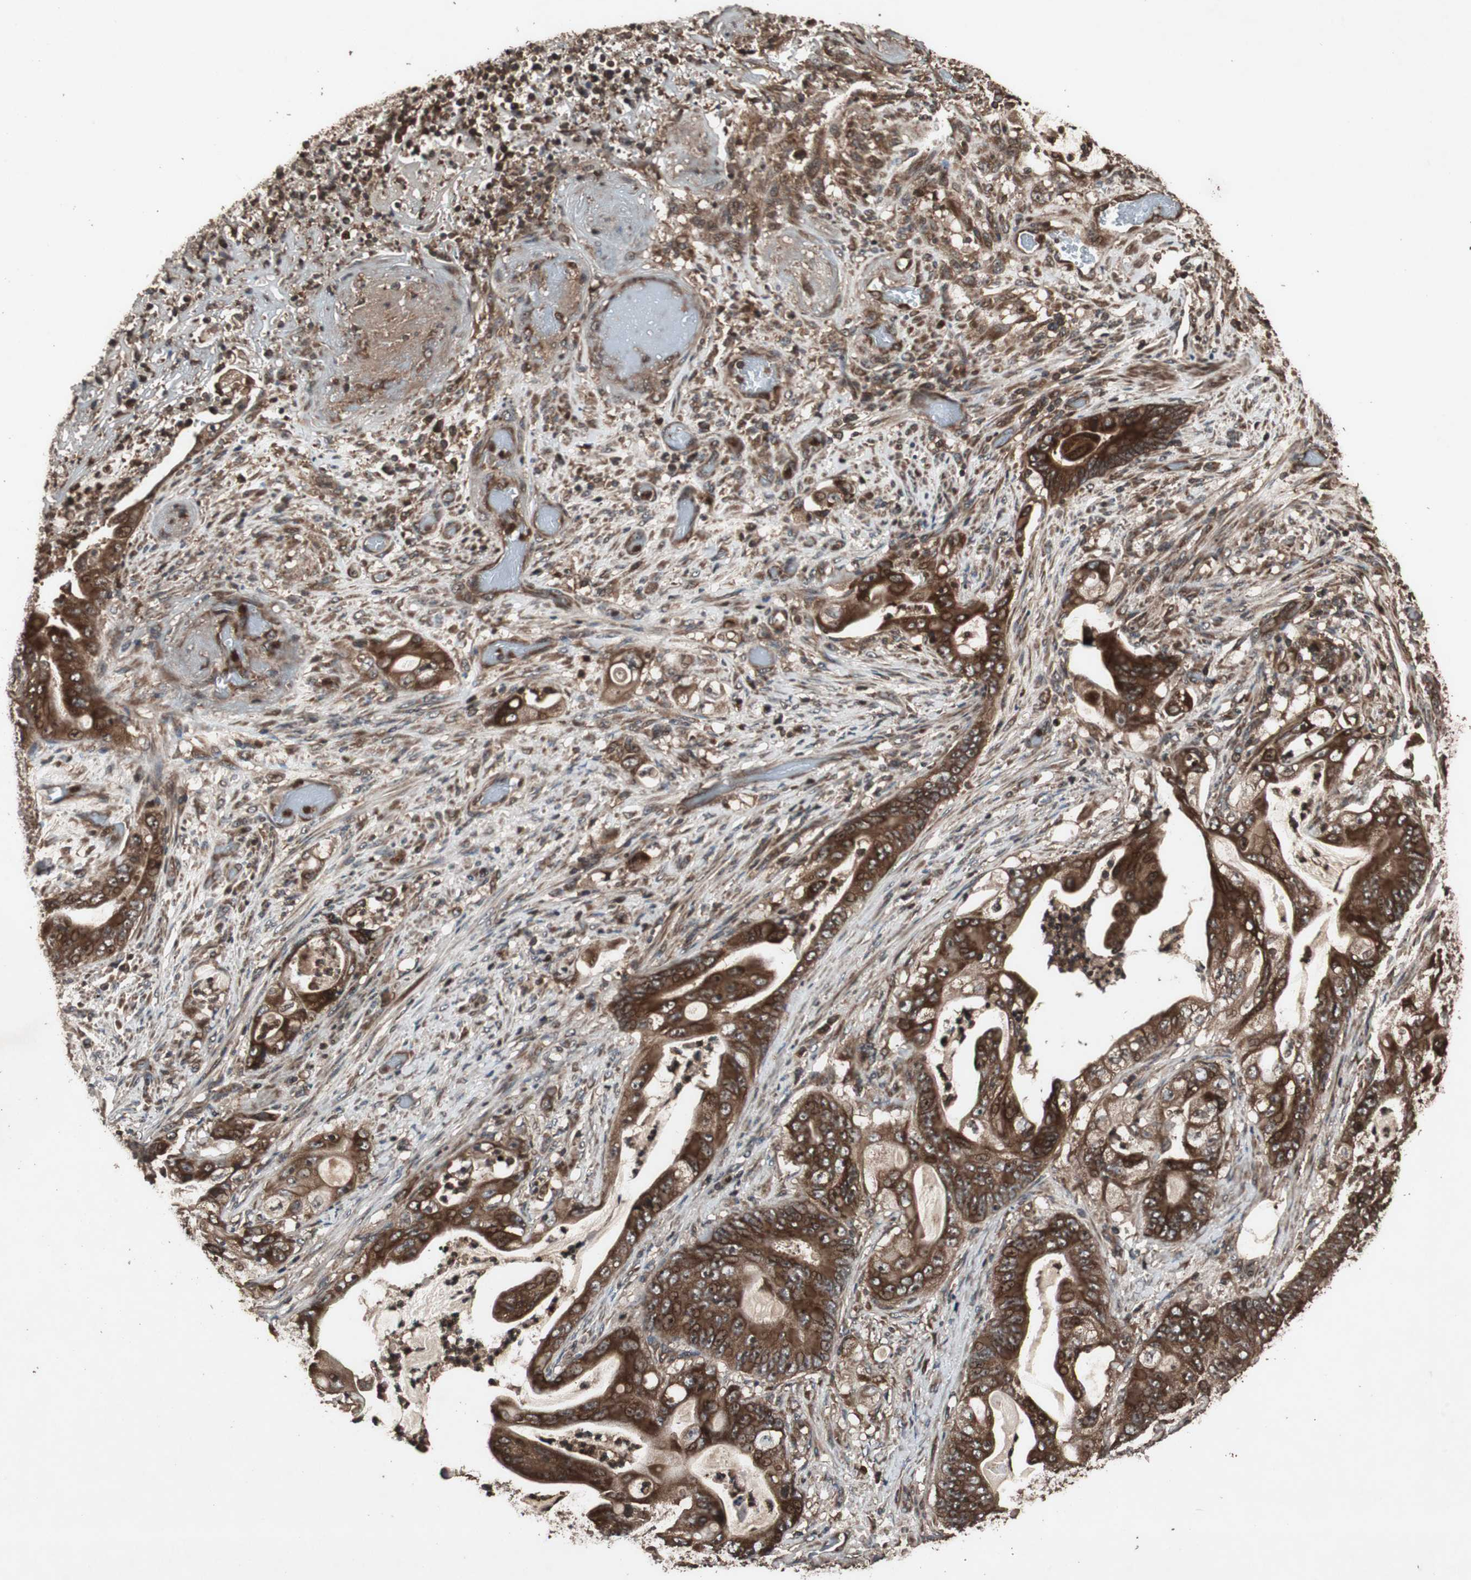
{"staining": {"intensity": "strong", "quantity": ">75%", "location": "cytoplasmic/membranous"}, "tissue": "stomach cancer", "cell_type": "Tumor cells", "image_type": "cancer", "snomed": [{"axis": "morphology", "description": "Adenocarcinoma, NOS"}, {"axis": "topography", "description": "Stomach"}], "caption": "Brown immunohistochemical staining in human stomach cancer (adenocarcinoma) exhibits strong cytoplasmic/membranous positivity in approximately >75% of tumor cells. (brown staining indicates protein expression, while blue staining denotes nuclei).", "gene": "LAMTOR5", "patient": {"sex": "female", "age": 73}}